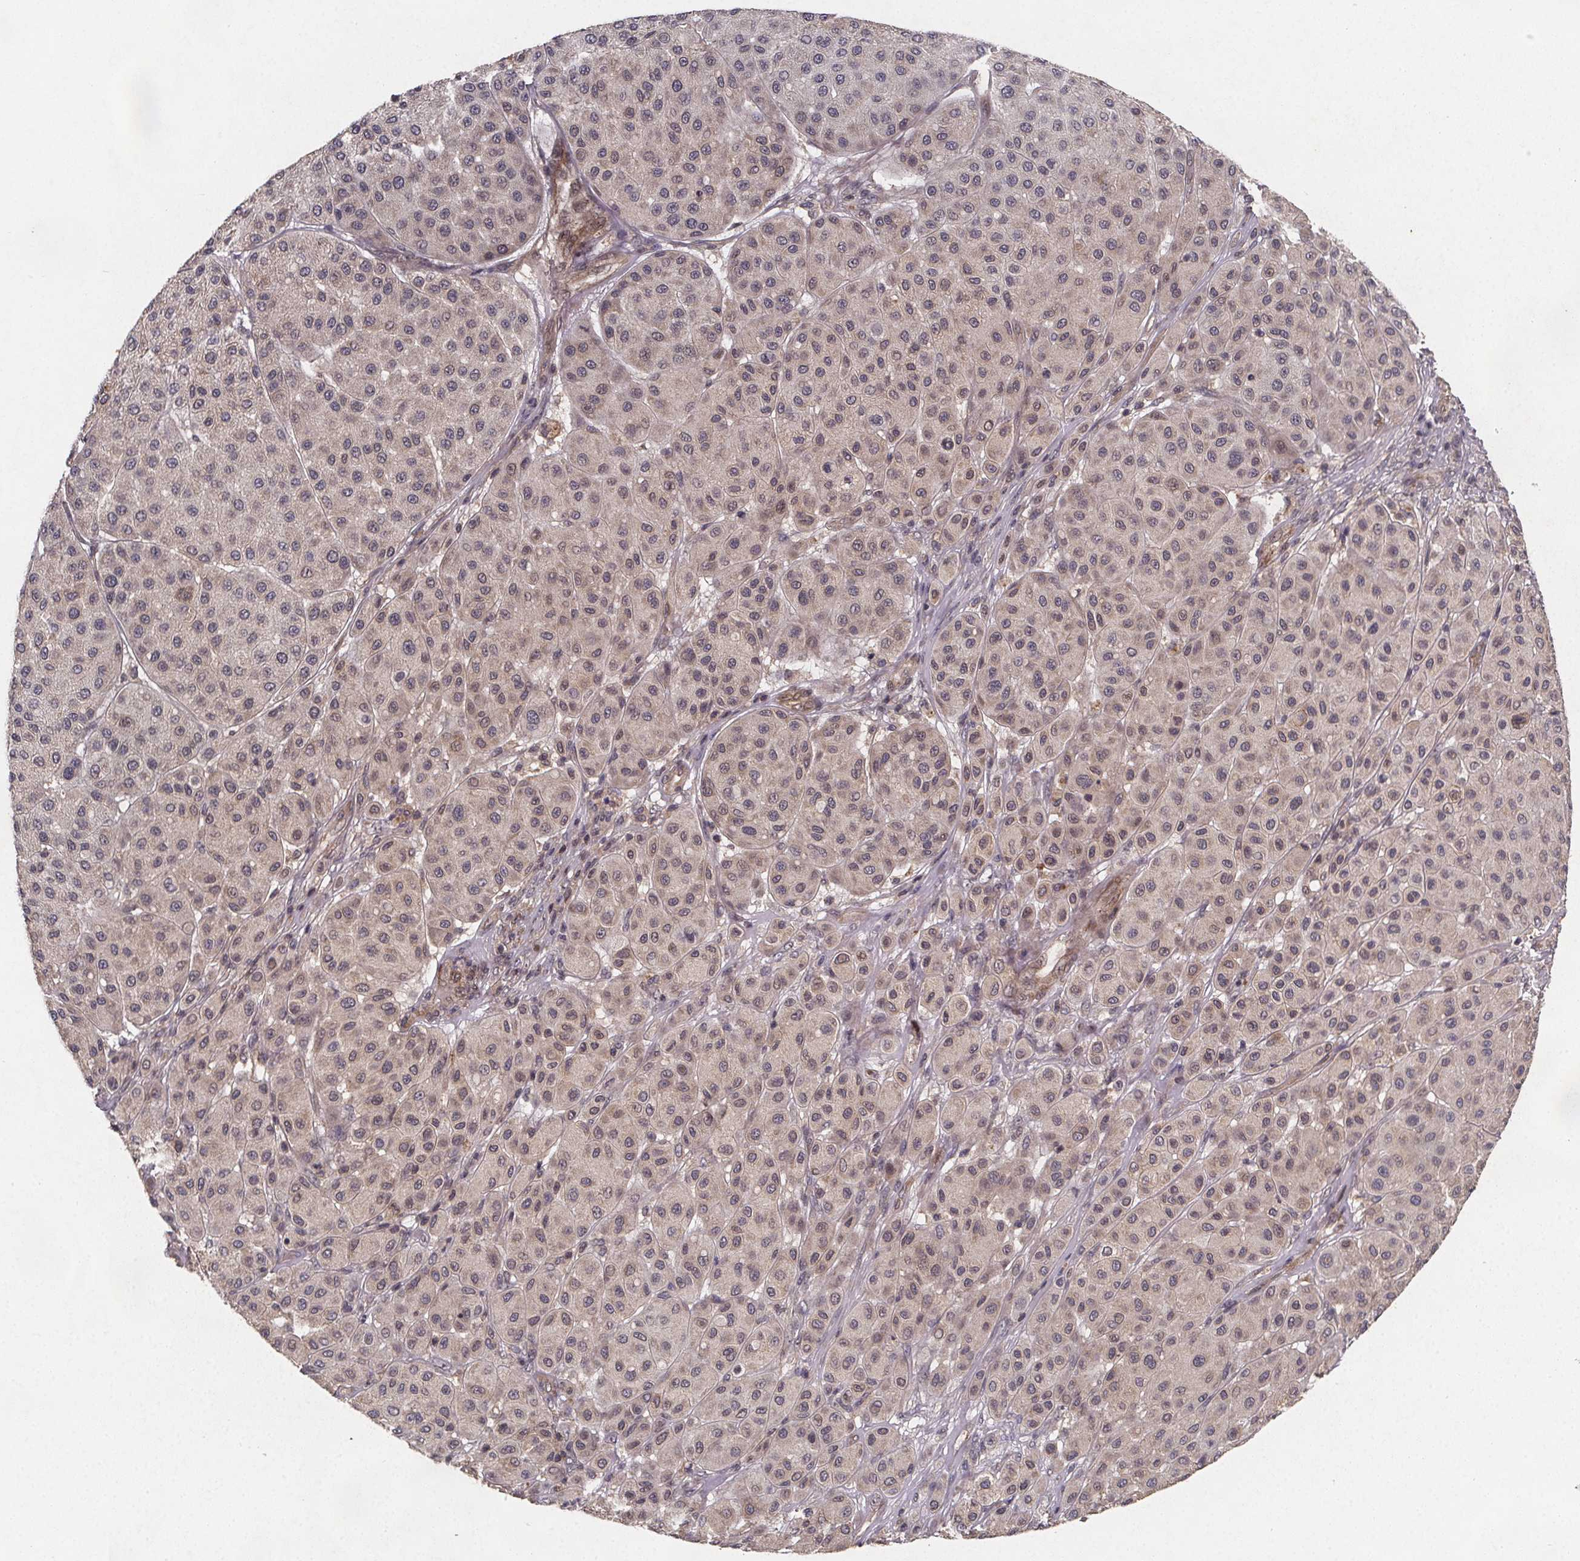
{"staining": {"intensity": "weak", "quantity": "<25%", "location": "cytoplasmic/membranous"}, "tissue": "melanoma", "cell_type": "Tumor cells", "image_type": "cancer", "snomed": [{"axis": "morphology", "description": "Malignant melanoma, Metastatic site"}, {"axis": "topography", "description": "Smooth muscle"}], "caption": "An image of human melanoma is negative for staining in tumor cells.", "gene": "PIERCE2", "patient": {"sex": "male", "age": 41}}